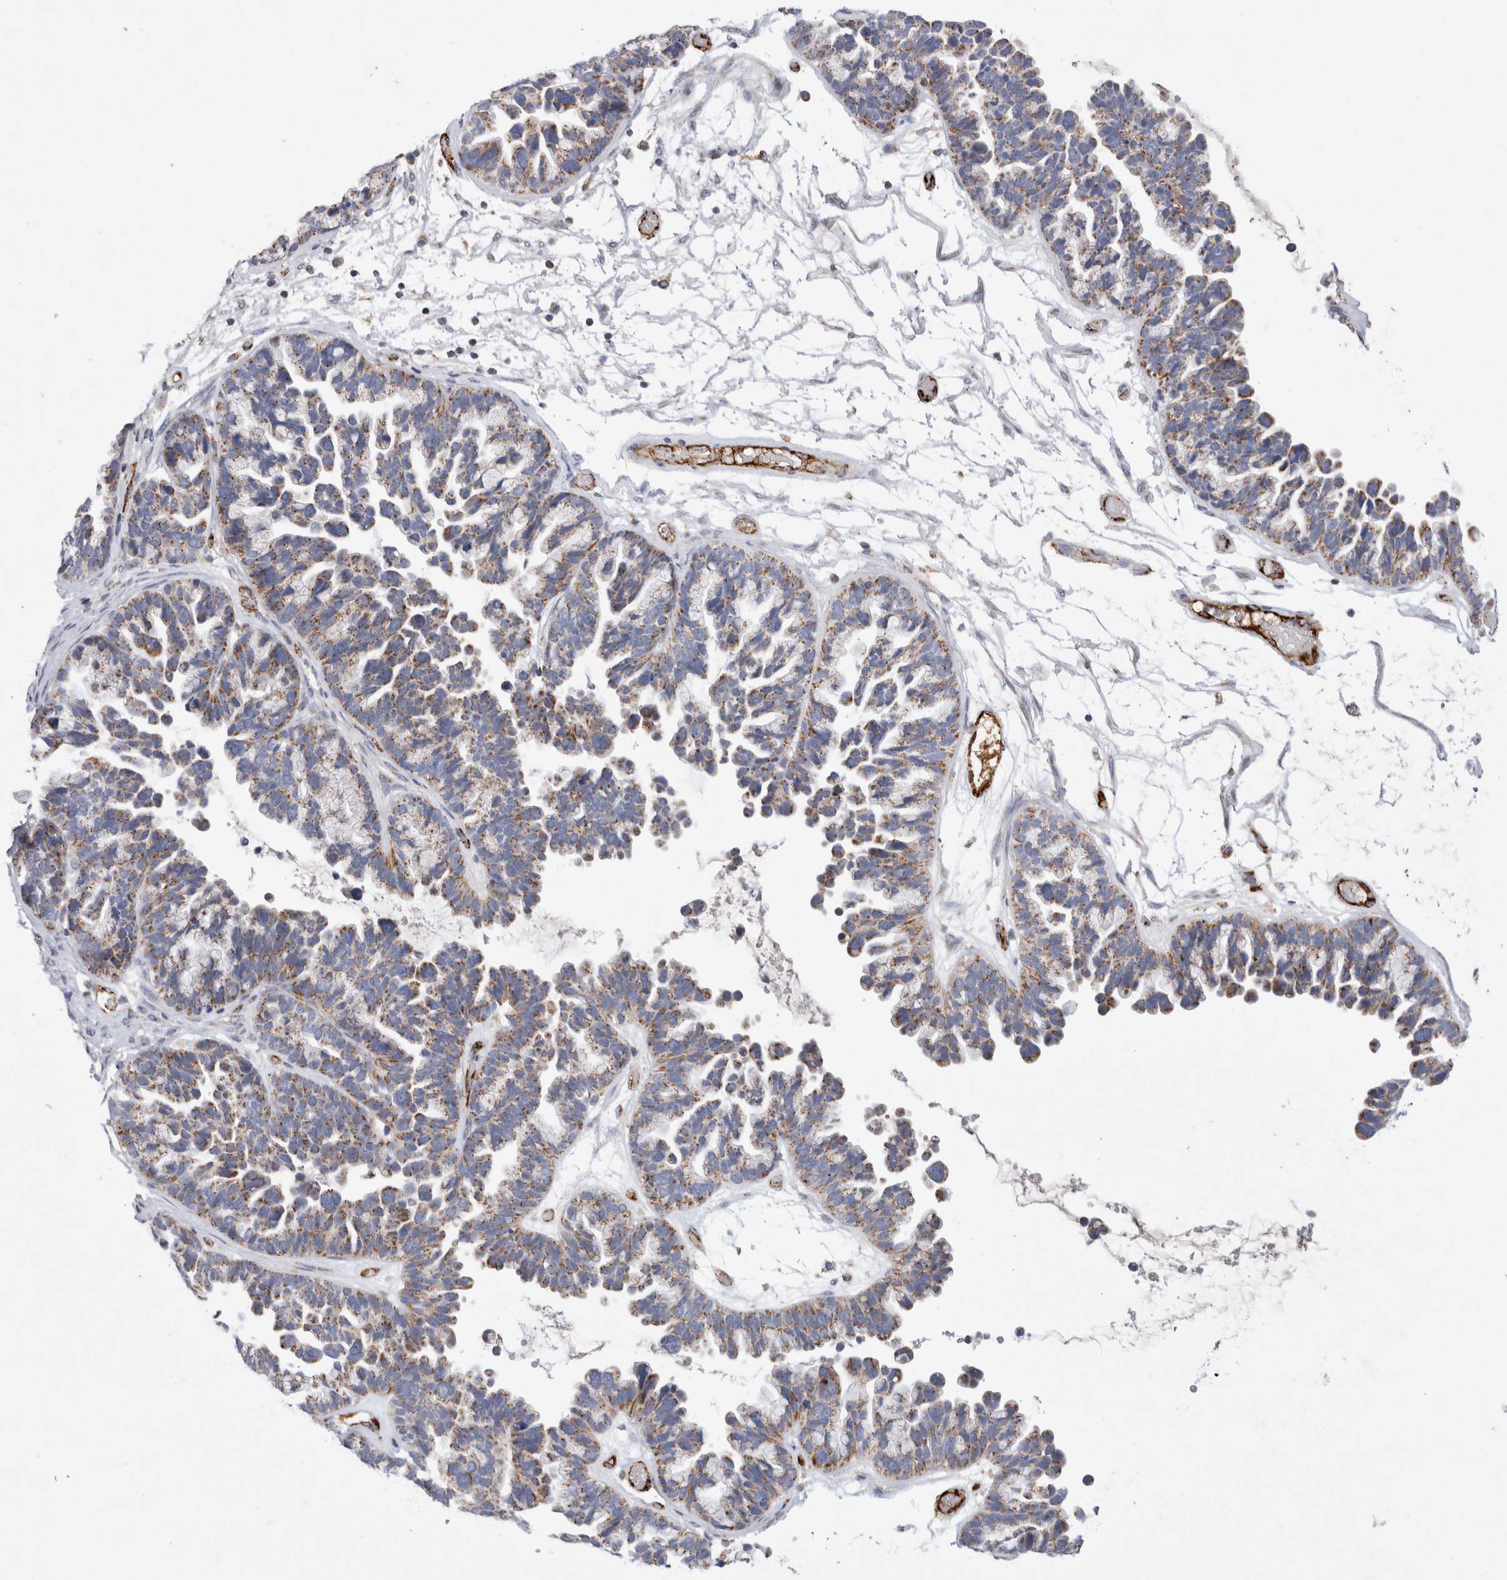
{"staining": {"intensity": "strong", "quantity": ">75%", "location": "cytoplasmic/membranous"}, "tissue": "ovarian cancer", "cell_type": "Tumor cells", "image_type": "cancer", "snomed": [{"axis": "morphology", "description": "Cystadenocarcinoma, serous, NOS"}, {"axis": "topography", "description": "Ovary"}], "caption": "The histopathology image shows staining of ovarian serous cystadenocarcinoma, revealing strong cytoplasmic/membranous protein staining (brown color) within tumor cells.", "gene": "IARS2", "patient": {"sex": "female", "age": 56}}